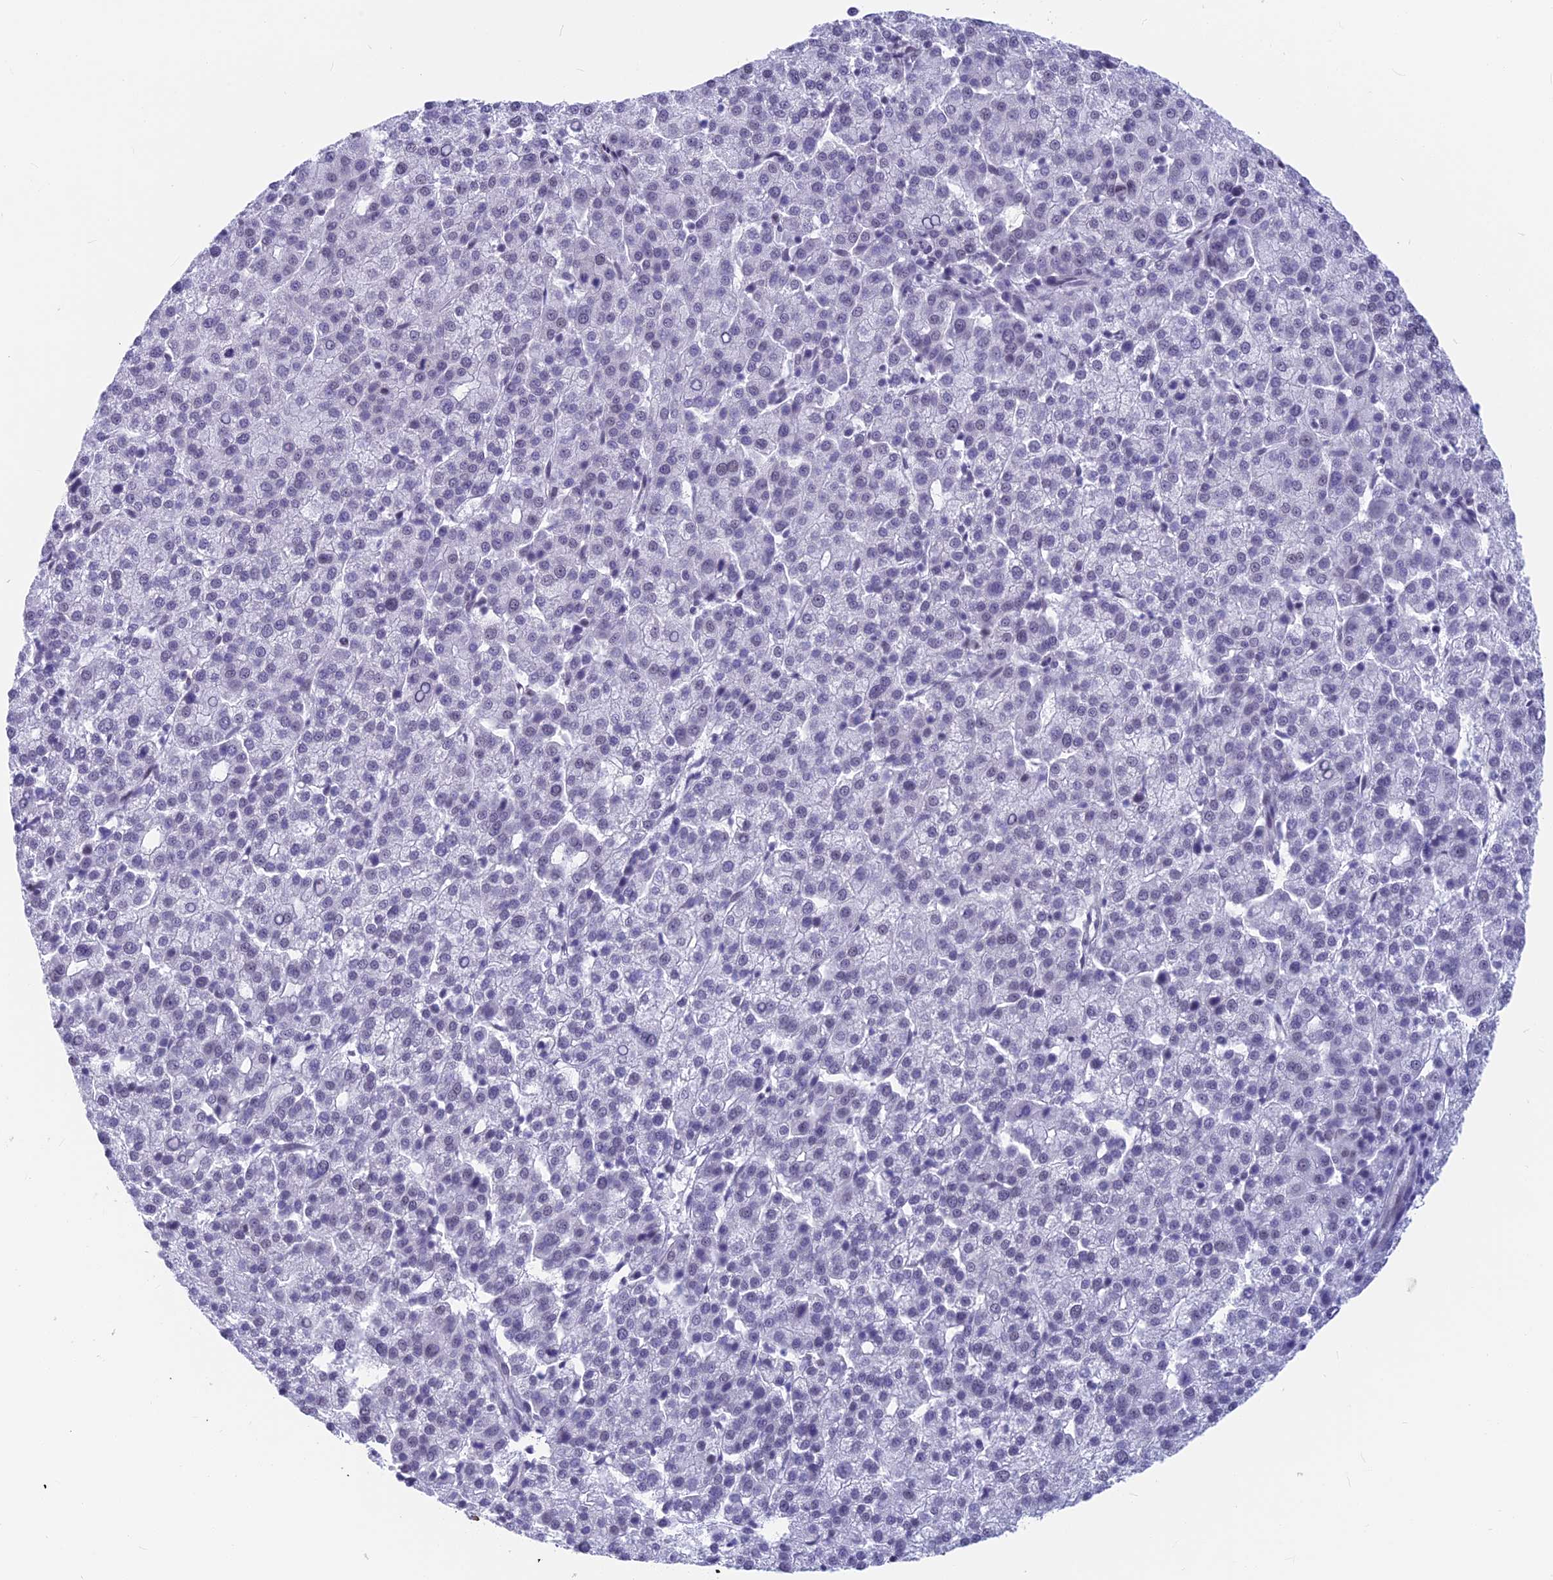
{"staining": {"intensity": "negative", "quantity": "none", "location": "none"}, "tissue": "liver cancer", "cell_type": "Tumor cells", "image_type": "cancer", "snomed": [{"axis": "morphology", "description": "Carcinoma, Hepatocellular, NOS"}, {"axis": "topography", "description": "Liver"}], "caption": "Image shows no protein staining in tumor cells of liver hepatocellular carcinoma tissue.", "gene": "SRSF5", "patient": {"sex": "female", "age": 58}}